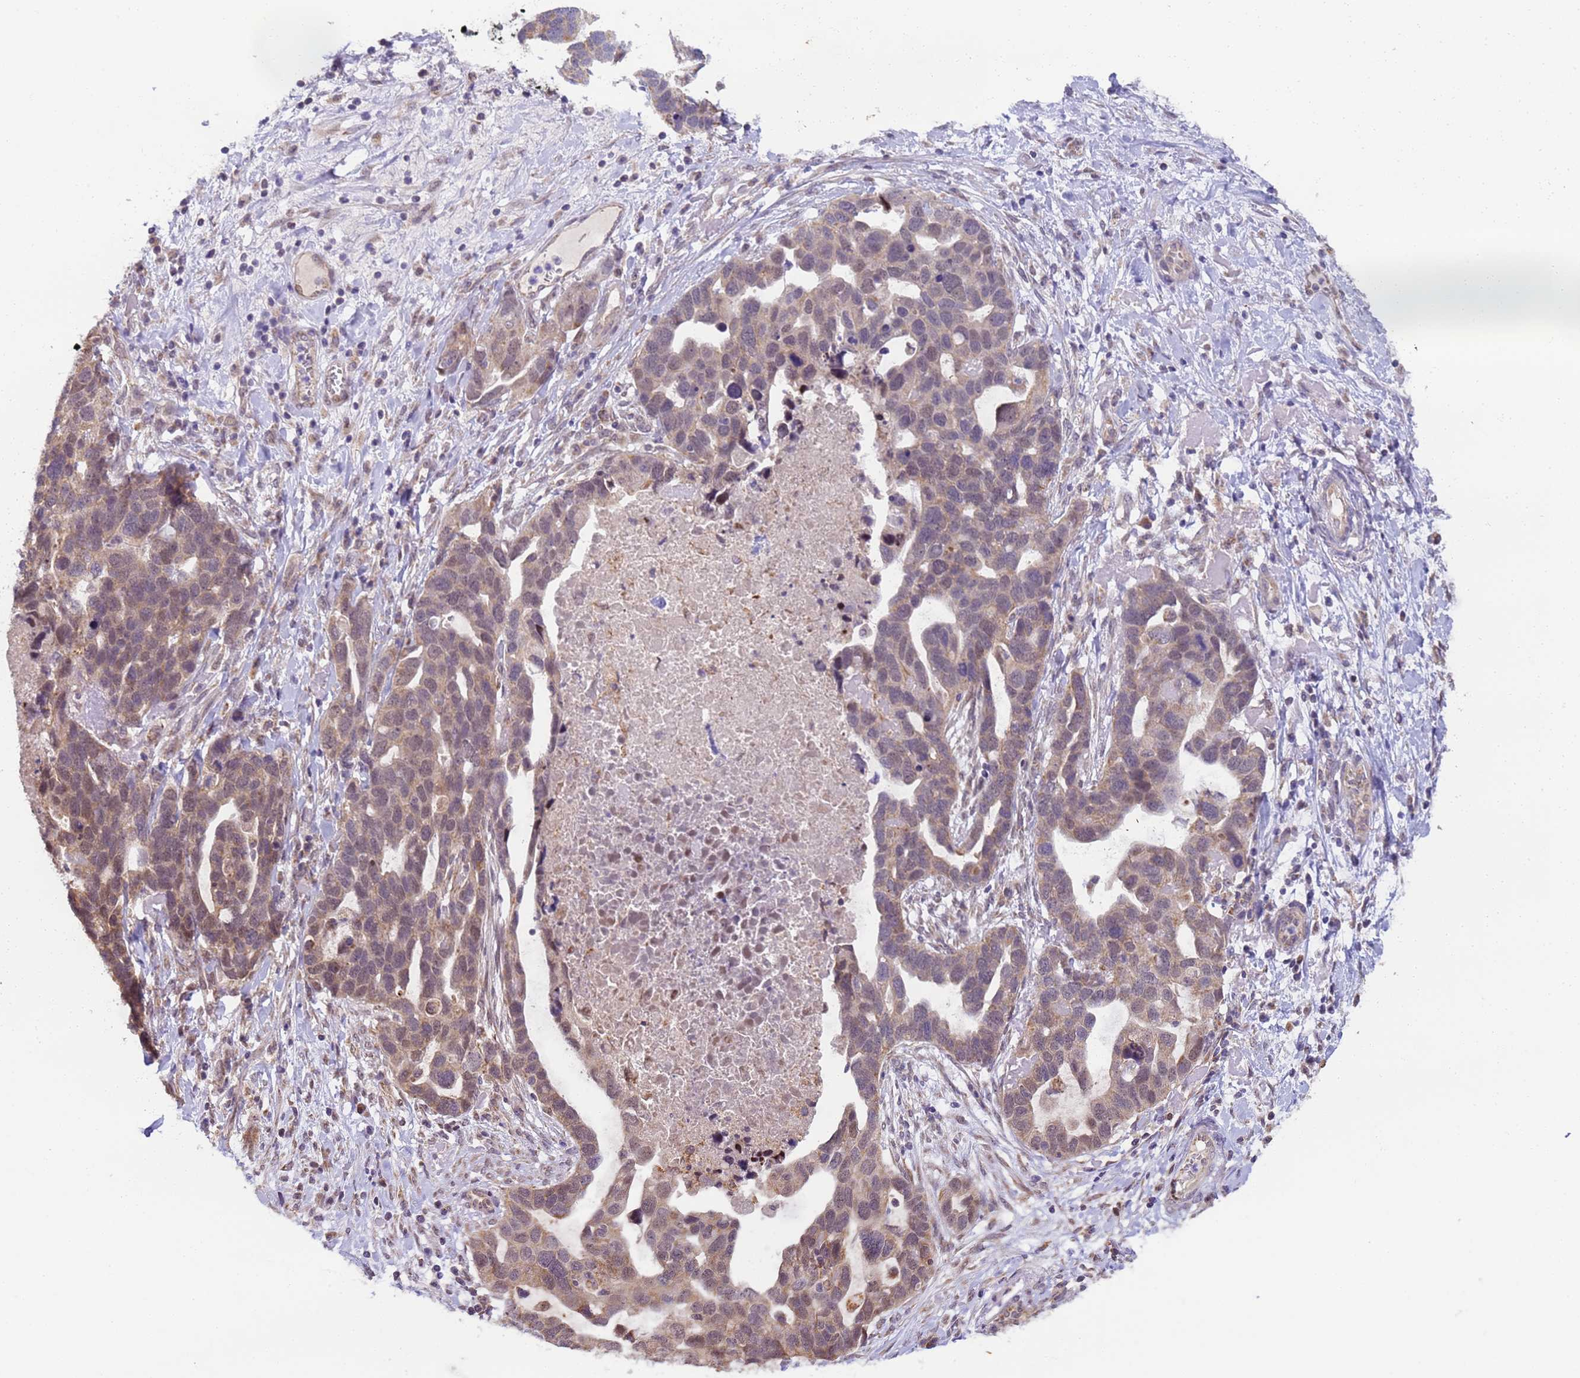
{"staining": {"intensity": "weak", "quantity": "25%-75%", "location": "cytoplasmic/membranous,nuclear"}, "tissue": "ovarian cancer", "cell_type": "Tumor cells", "image_type": "cancer", "snomed": [{"axis": "morphology", "description": "Cystadenocarcinoma, serous, NOS"}, {"axis": "topography", "description": "Ovary"}], "caption": "This is a histology image of immunohistochemistry staining of ovarian cancer (serous cystadenocarcinoma), which shows weak staining in the cytoplasmic/membranous and nuclear of tumor cells.", "gene": "RAPGEF3", "patient": {"sex": "female", "age": 54}}